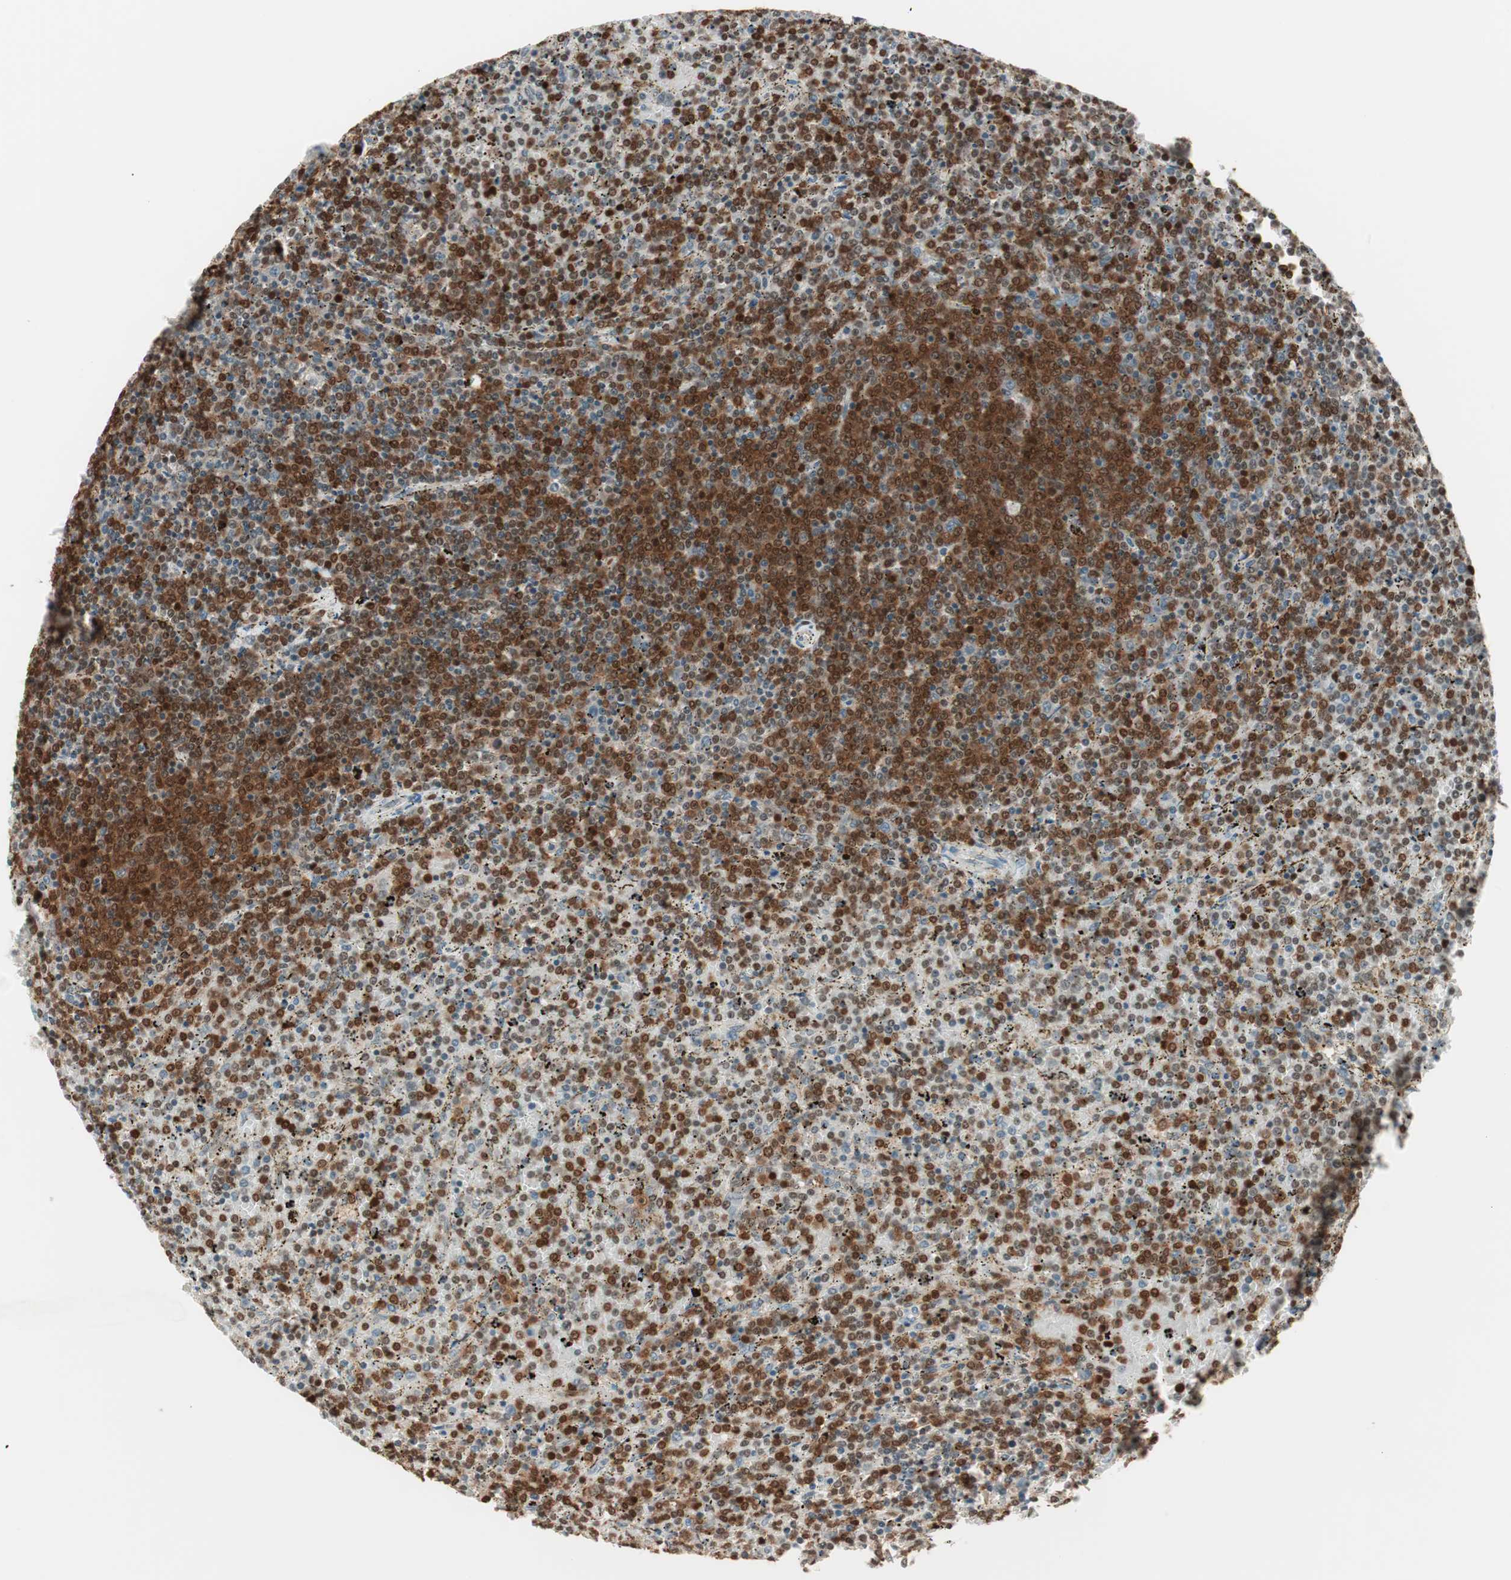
{"staining": {"intensity": "strong", "quantity": "25%-75%", "location": "nuclear"}, "tissue": "lymphoma", "cell_type": "Tumor cells", "image_type": "cancer", "snomed": [{"axis": "morphology", "description": "Malignant lymphoma, non-Hodgkin's type, Low grade"}, {"axis": "topography", "description": "Spleen"}], "caption": "Human lymphoma stained with a protein marker shows strong staining in tumor cells.", "gene": "UBE2I", "patient": {"sex": "female", "age": 77}}